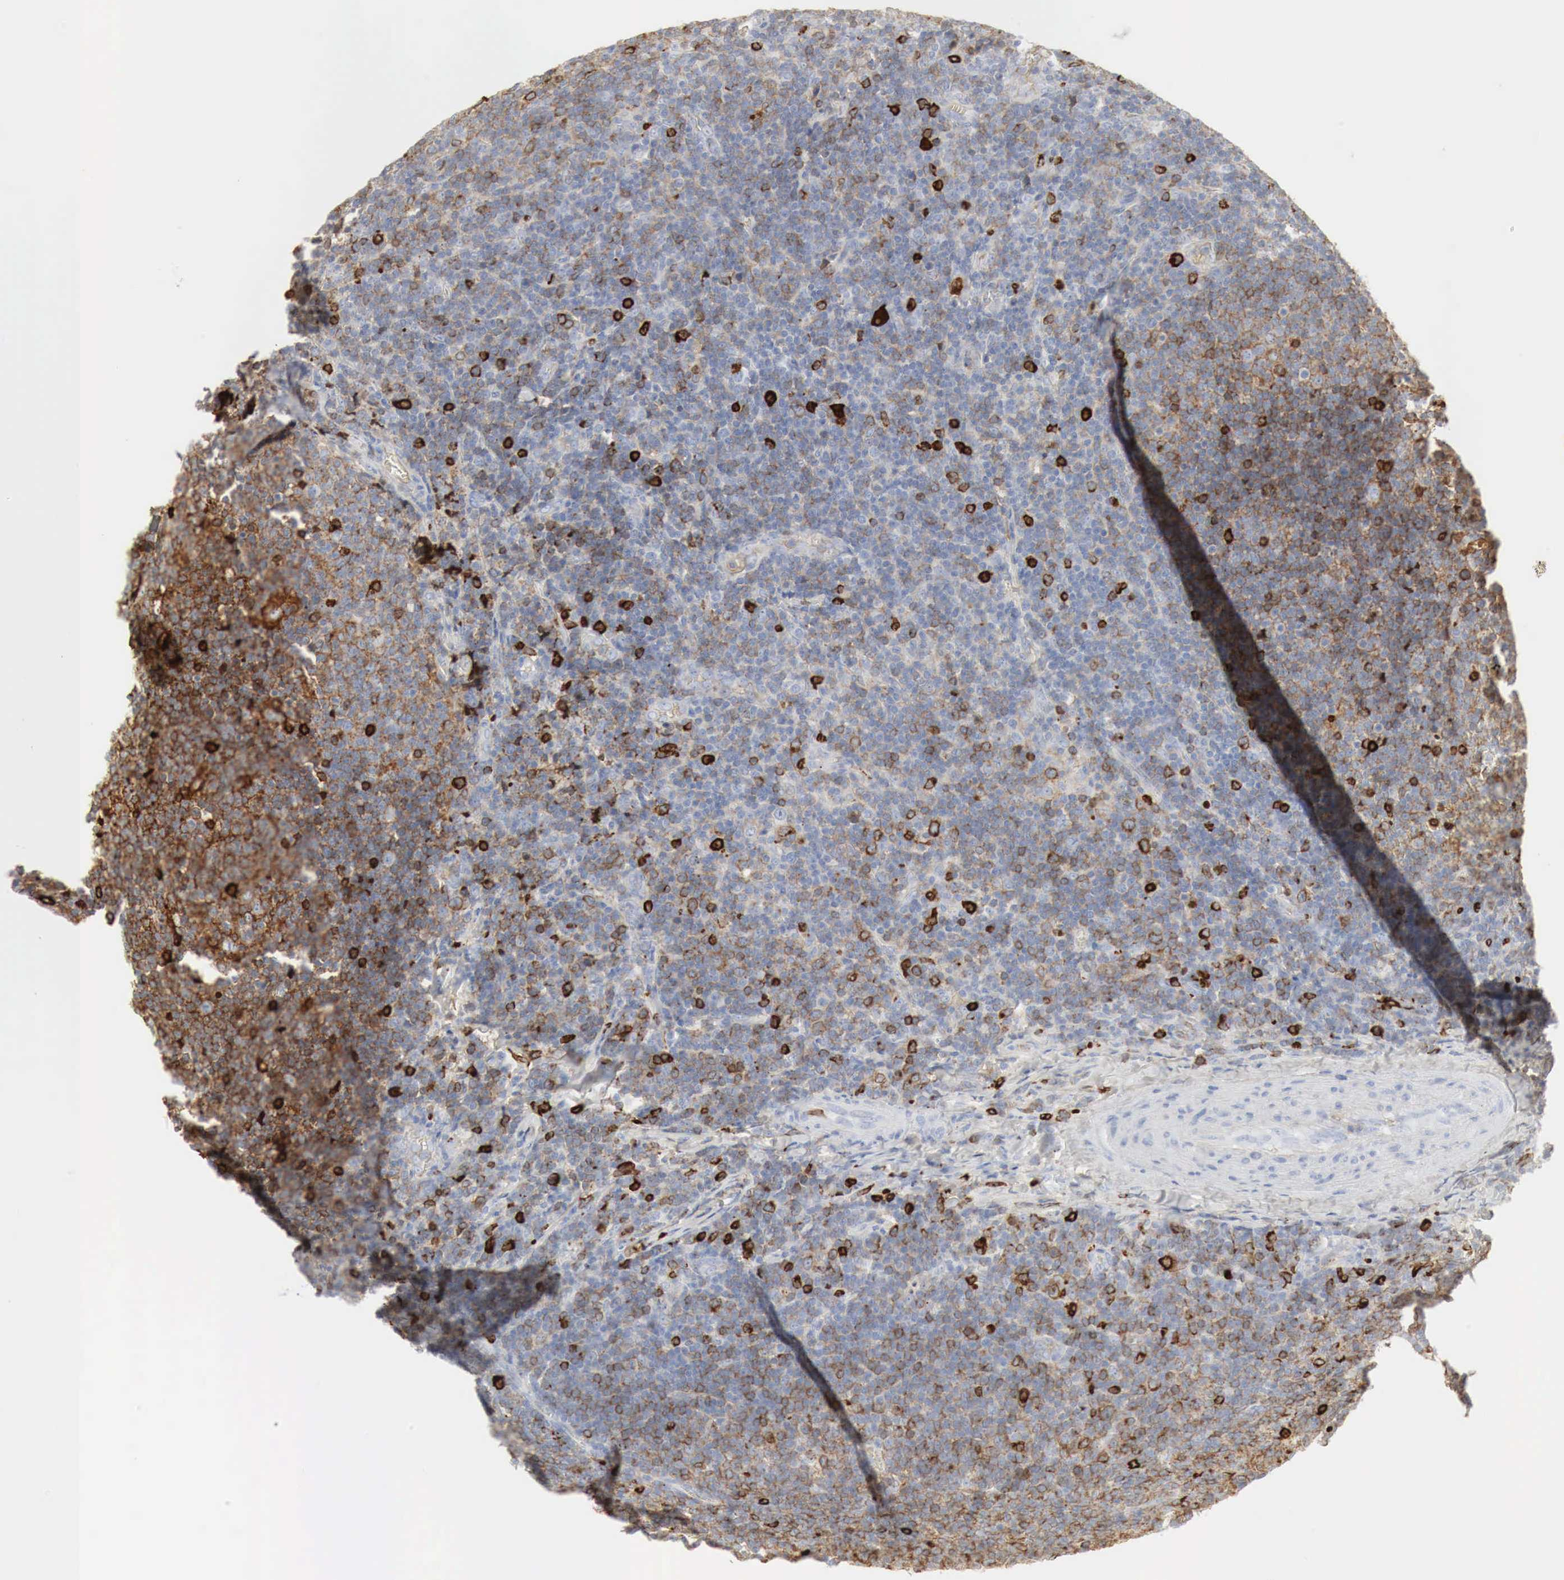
{"staining": {"intensity": "moderate", "quantity": "25%-75%", "location": "cytoplasmic/membranous"}, "tissue": "lymphoma", "cell_type": "Tumor cells", "image_type": "cancer", "snomed": [{"axis": "morphology", "description": "Malignant lymphoma, non-Hodgkin's type, Low grade"}, {"axis": "topography", "description": "Lymph node"}], "caption": "Malignant lymphoma, non-Hodgkin's type (low-grade) tissue shows moderate cytoplasmic/membranous staining in approximately 25%-75% of tumor cells, visualized by immunohistochemistry.", "gene": "IGLC3", "patient": {"sex": "male", "age": 74}}